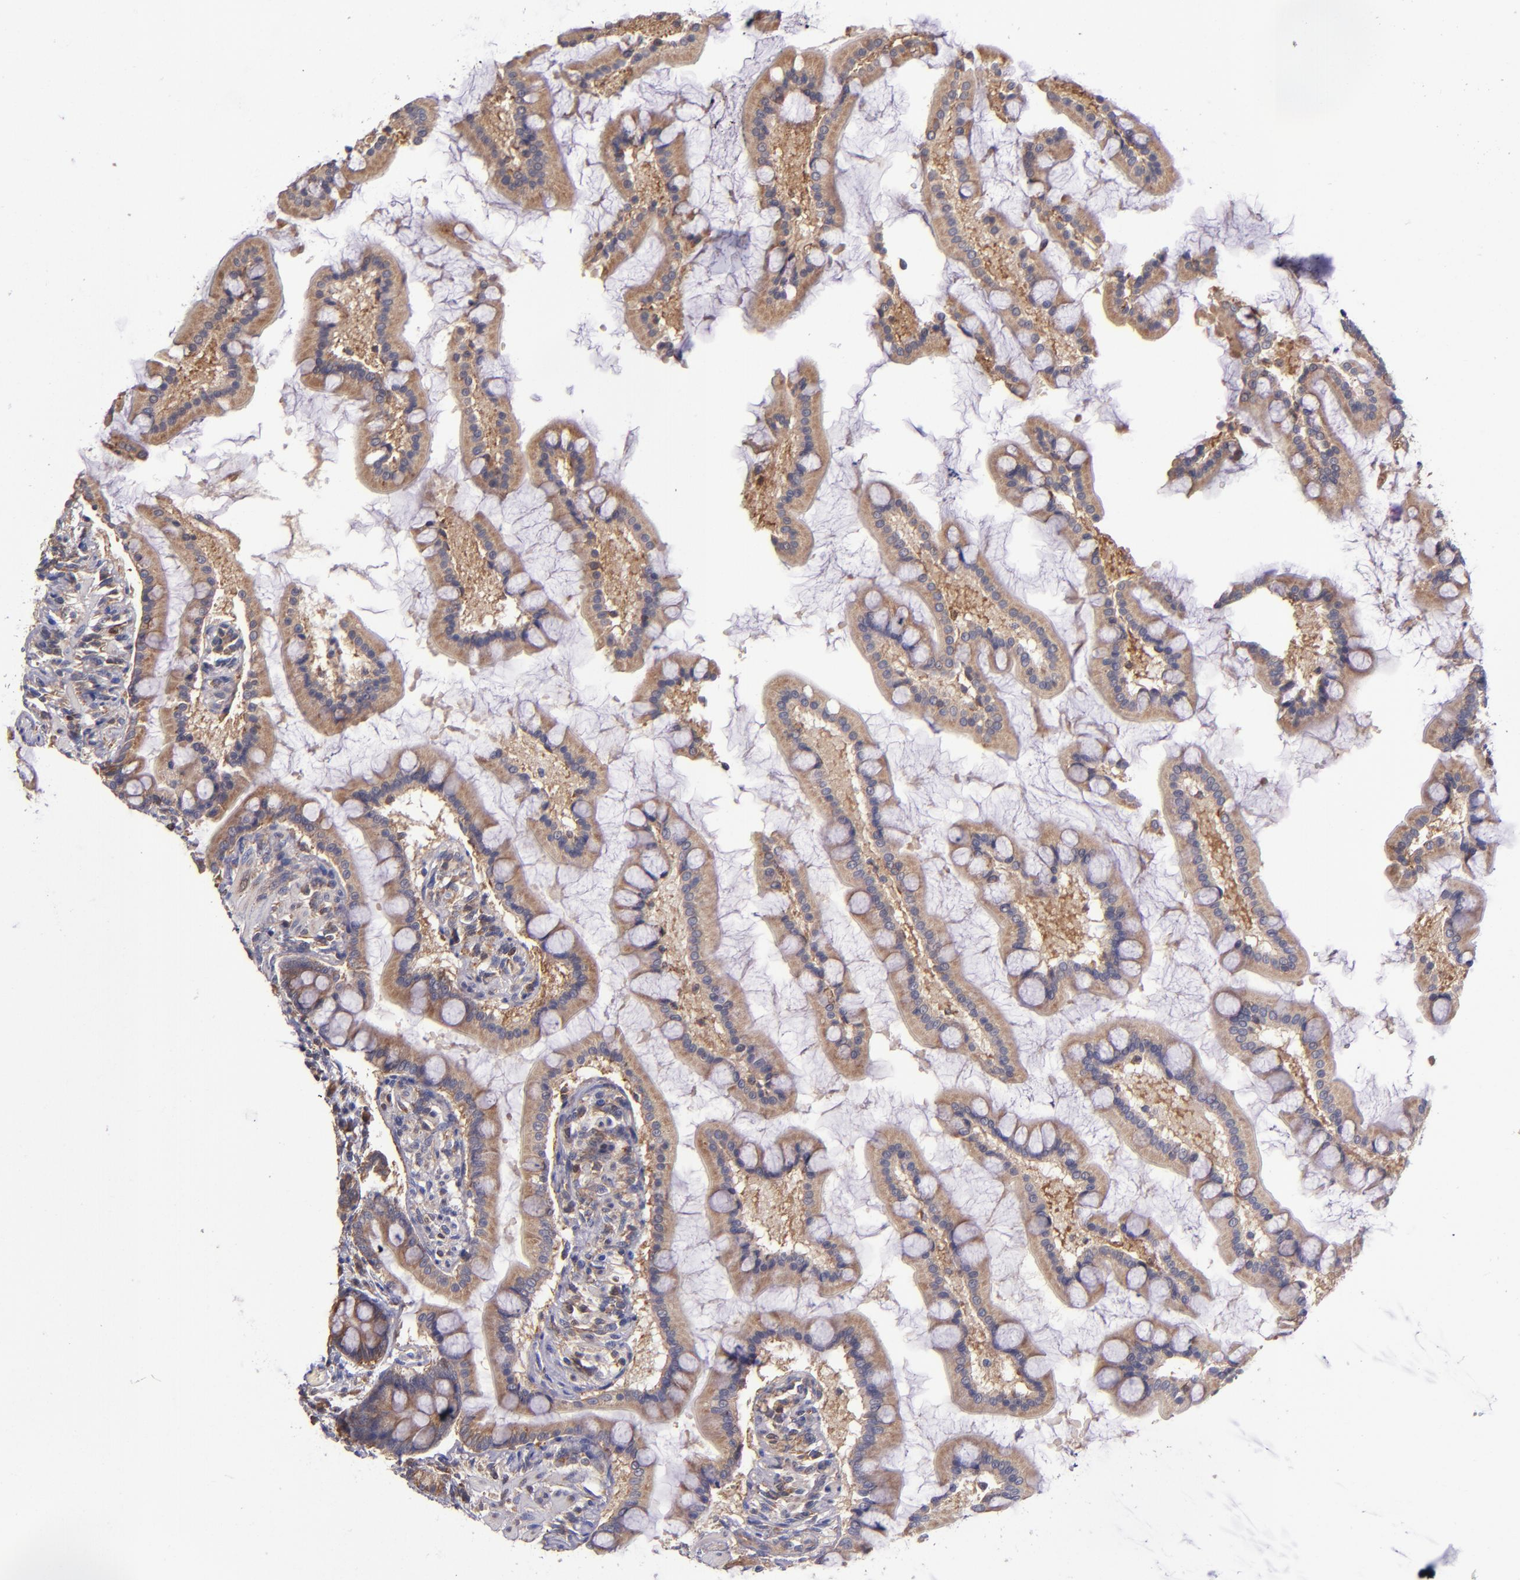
{"staining": {"intensity": "moderate", "quantity": ">75%", "location": "cytoplasmic/membranous"}, "tissue": "small intestine", "cell_type": "Glandular cells", "image_type": "normal", "snomed": [{"axis": "morphology", "description": "Normal tissue, NOS"}, {"axis": "topography", "description": "Small intestine"}], "caption": "IHC micrograph of unremarkable small intestine: human small intestine stained using IHC demonstrates medium levels of moderate protein expression localized specifically in the cytoplasmic/membranous of glandular cells, appearing as a cytoplasmic/membranous brown color.", "gene": "EIF4ENIF1", "patient": {"sex": "male", "age": 41}}